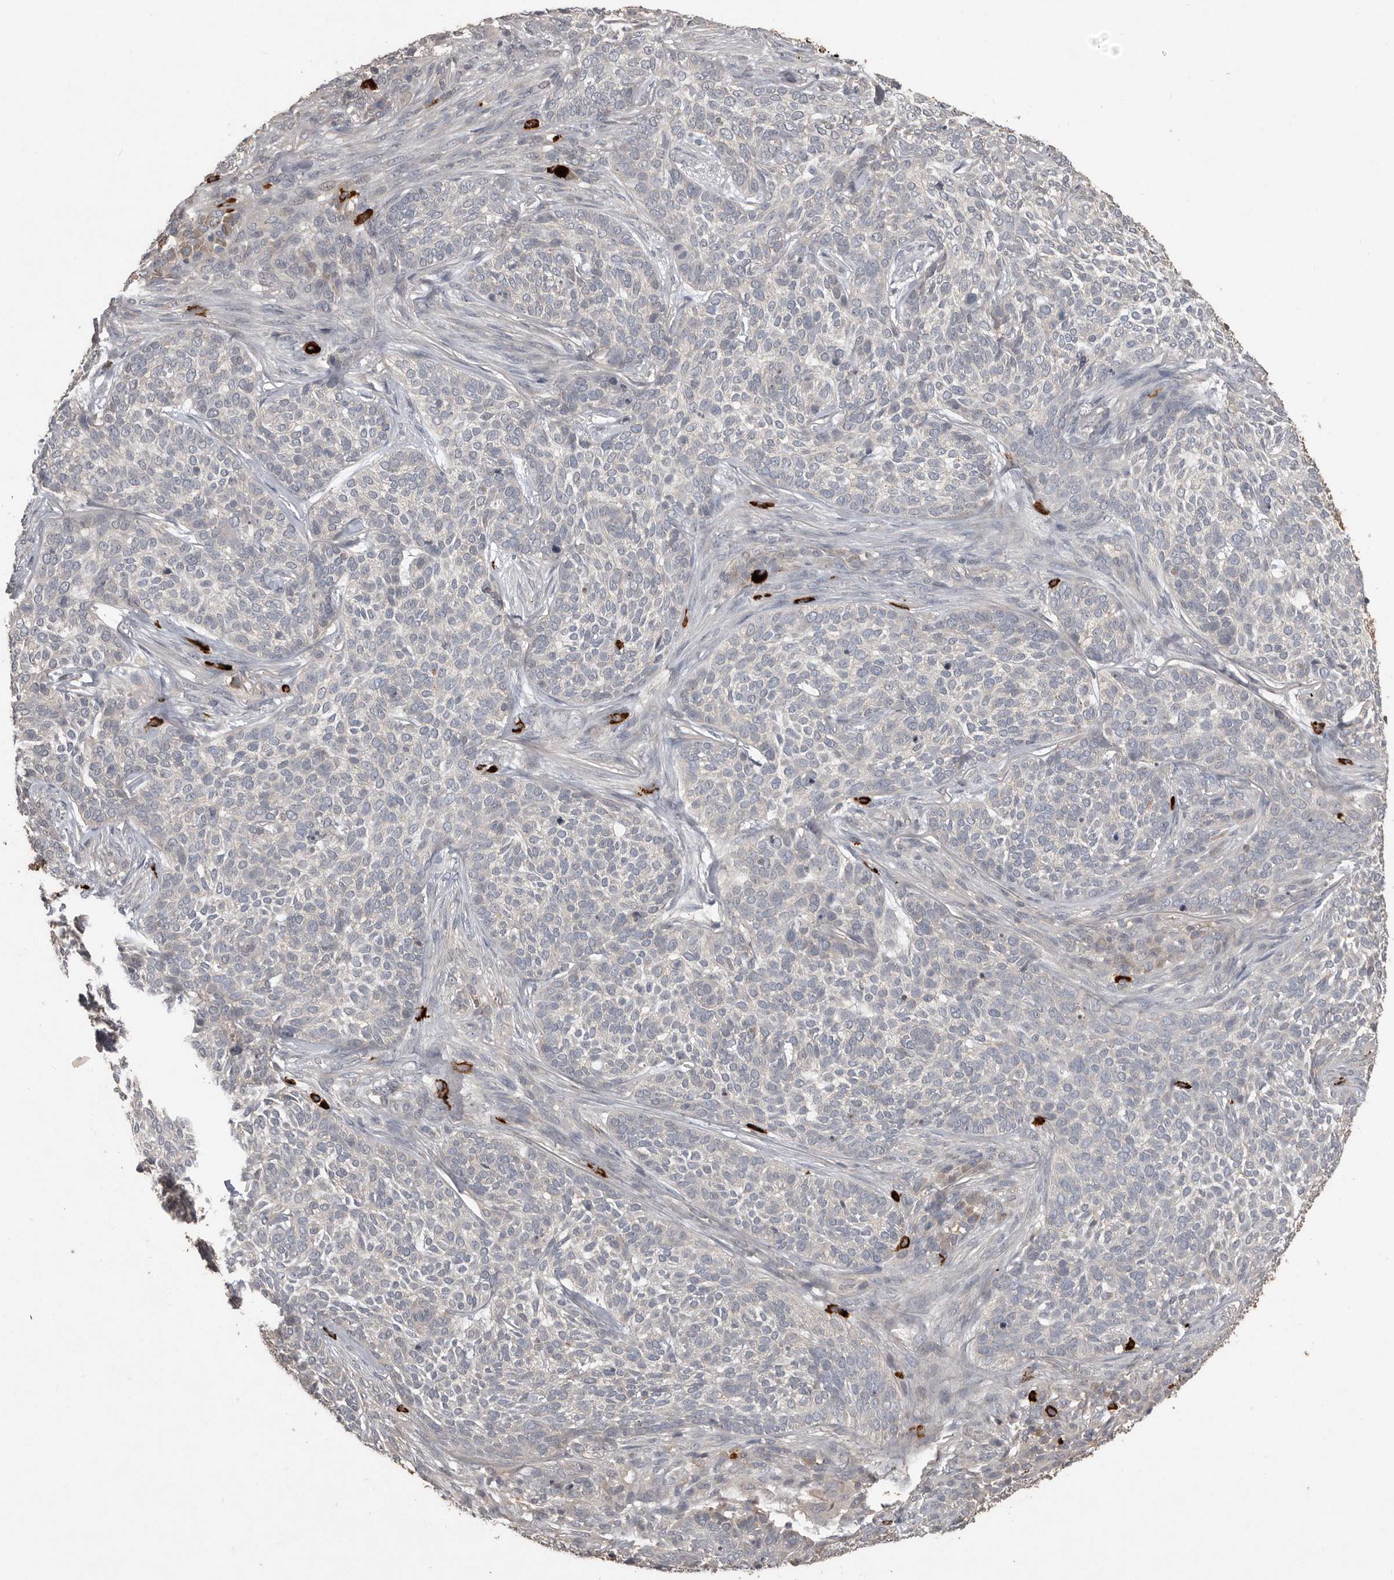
{"staining": {"intensity": "negative", "quantity": "none", "location": "none"}, "tissue": "skin cancer", "cell_type": "Tumor cells", "image_type": "cancer", "snomed": [{"axis": "morphology", "description": "Basal cell carcinoma"}, {"axis": "topography", "description": "Skin"}], "caption": "An immunohistochemistry histopathology image of skin cancer is shown. There is no staining in tumor cells of skin cancer. The staining was performed using DAB to visualize the protein expression in brown, while the nuclei were stained in blue with hematoxylin (Magnification: 20x).", "gene": "BAMBI", "patient": {"sex": "female", "age": 64}}